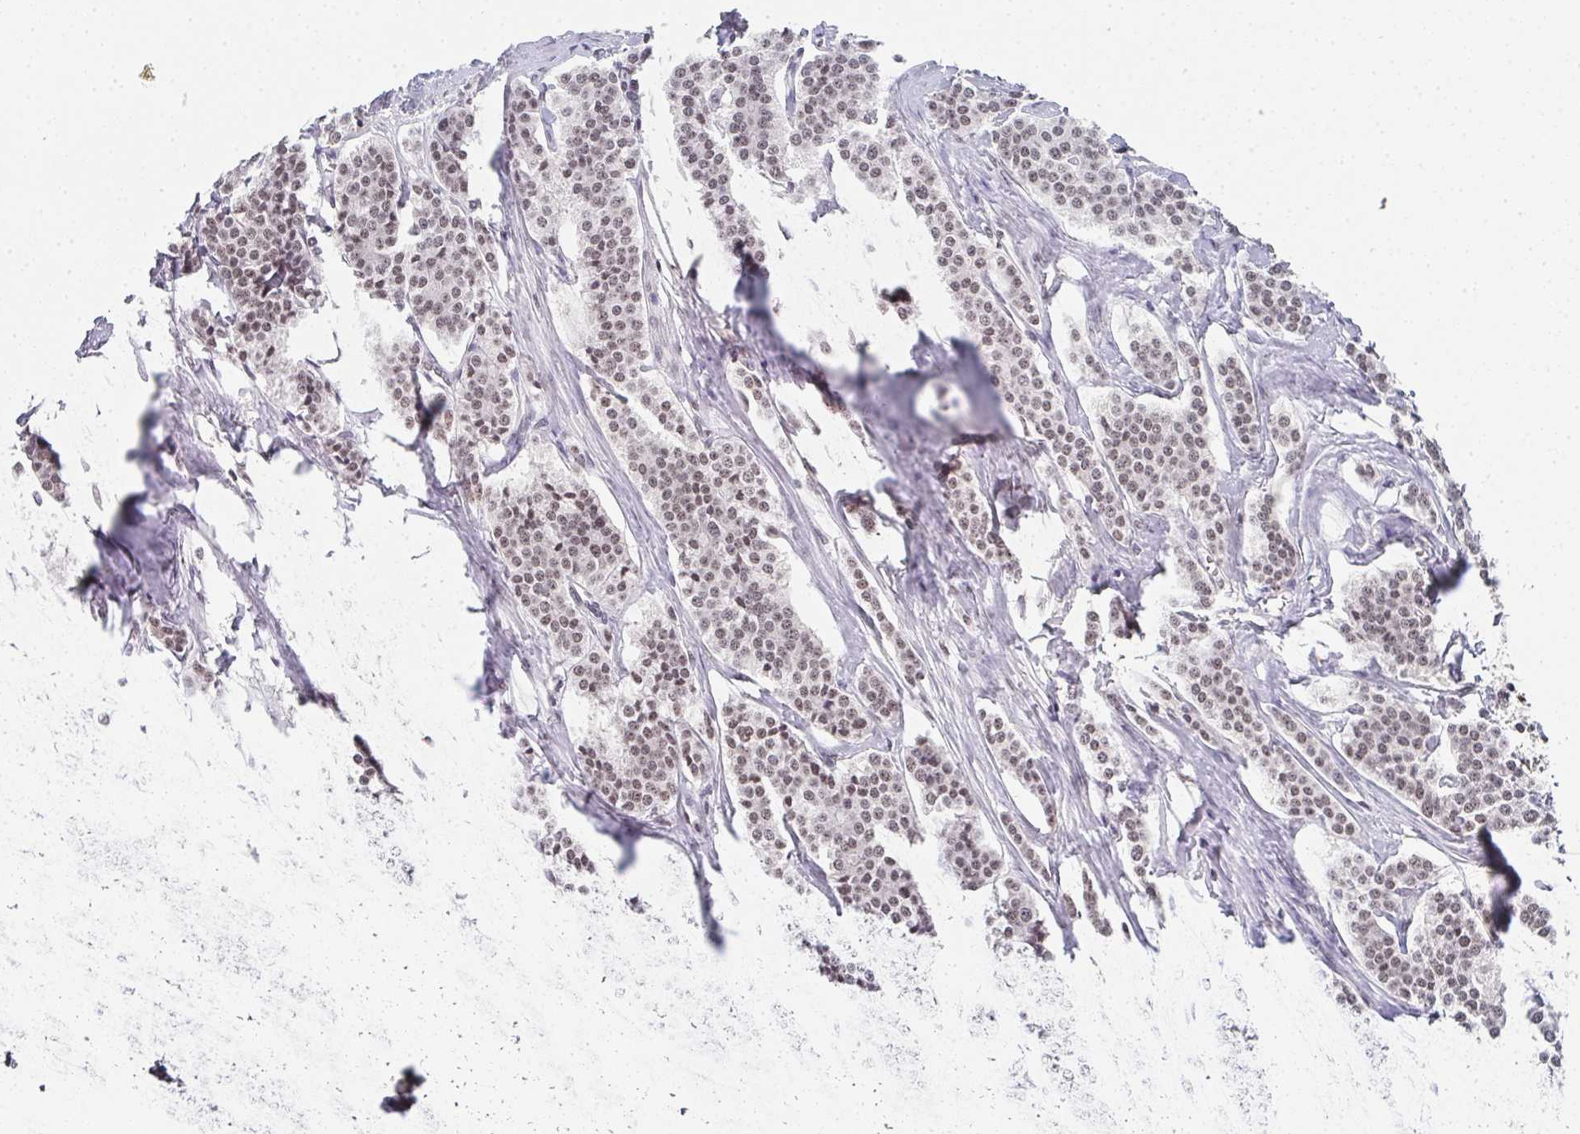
{"staining": {"intensity": "moderate", "quantity": ">75%", "location": "nuclear"}, "tissue": "carcinoid", "cell_type": "Tumor cells", "image_type": "cancer", "snomed": [{"axis": "morphology", "description": "Carcinoid, malignant, NOS"}, {"axis": "topography", "description": "Small intestine"}], "caption": "Carcinoid stained with a brown dye exhibits moderate nuclear positive staining in about >75% of tumor cells.", "gene": "DKC1", "patient": {"sex": "male", "age": 63}}